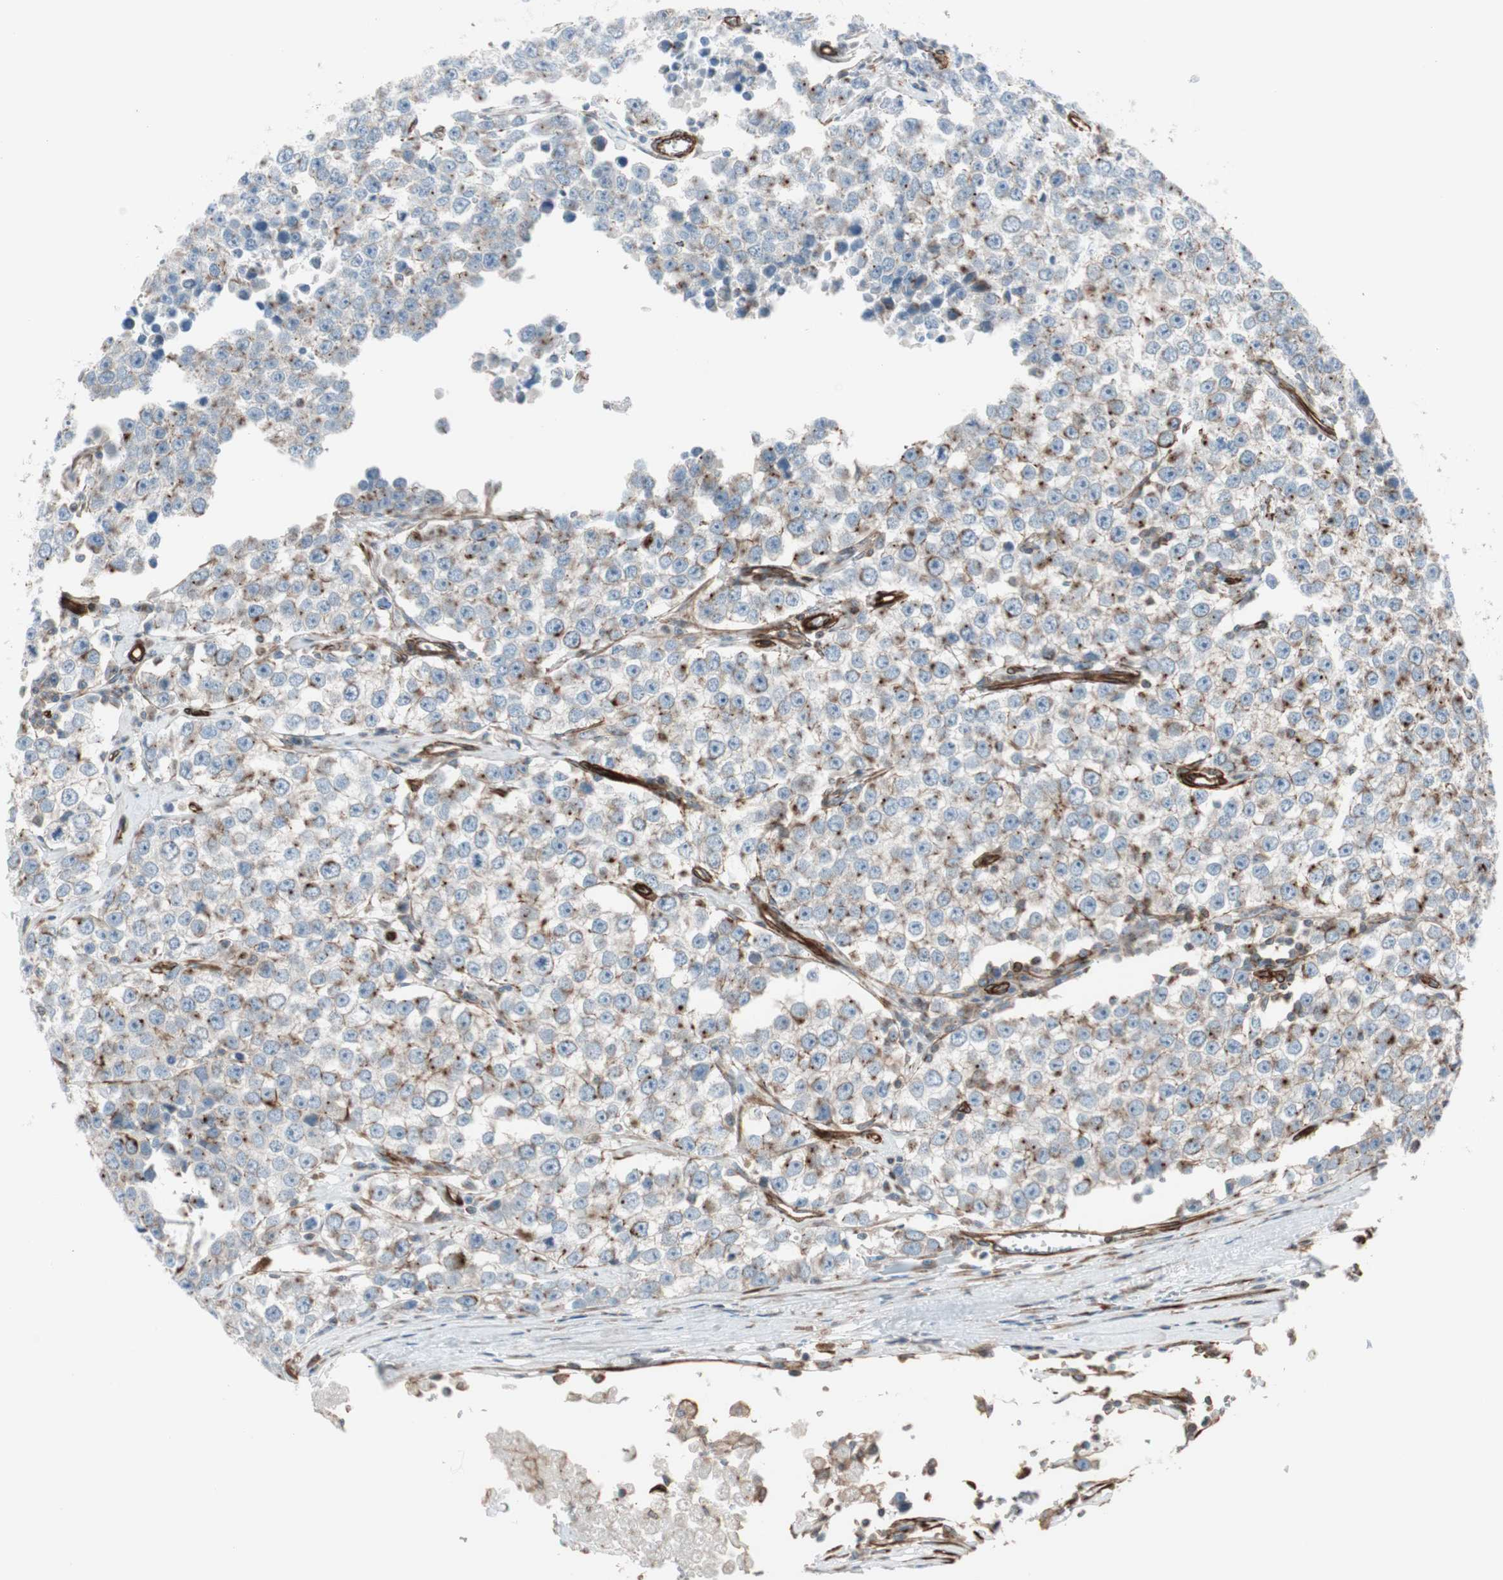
{"staining": {"intensity": "moderate", "quantity": "<25%", "location": "cytoplasmic/membranous"}, "tissue": "testis cancer", "cell_type": "Tumor cells", "image_type": "cancer", "snomed": [{"axis": "morphology", "description": "Seminoma, NOS"}, {"axis": "morphology", "description": "Carcinoma, Embryonal, NOS"}, {"axis": "topography", "description": "Testis"}], "caption": "Moderate cytoplasmic/membranous protein positivity is identified in approximately <25% of tumor cells in embryonal carcinoma (testis). (brown staining indicates protein expression, while blue staining denotes nuclei).", "gene": "TCTA", "patient": {"sex": "male", "age": 52}}